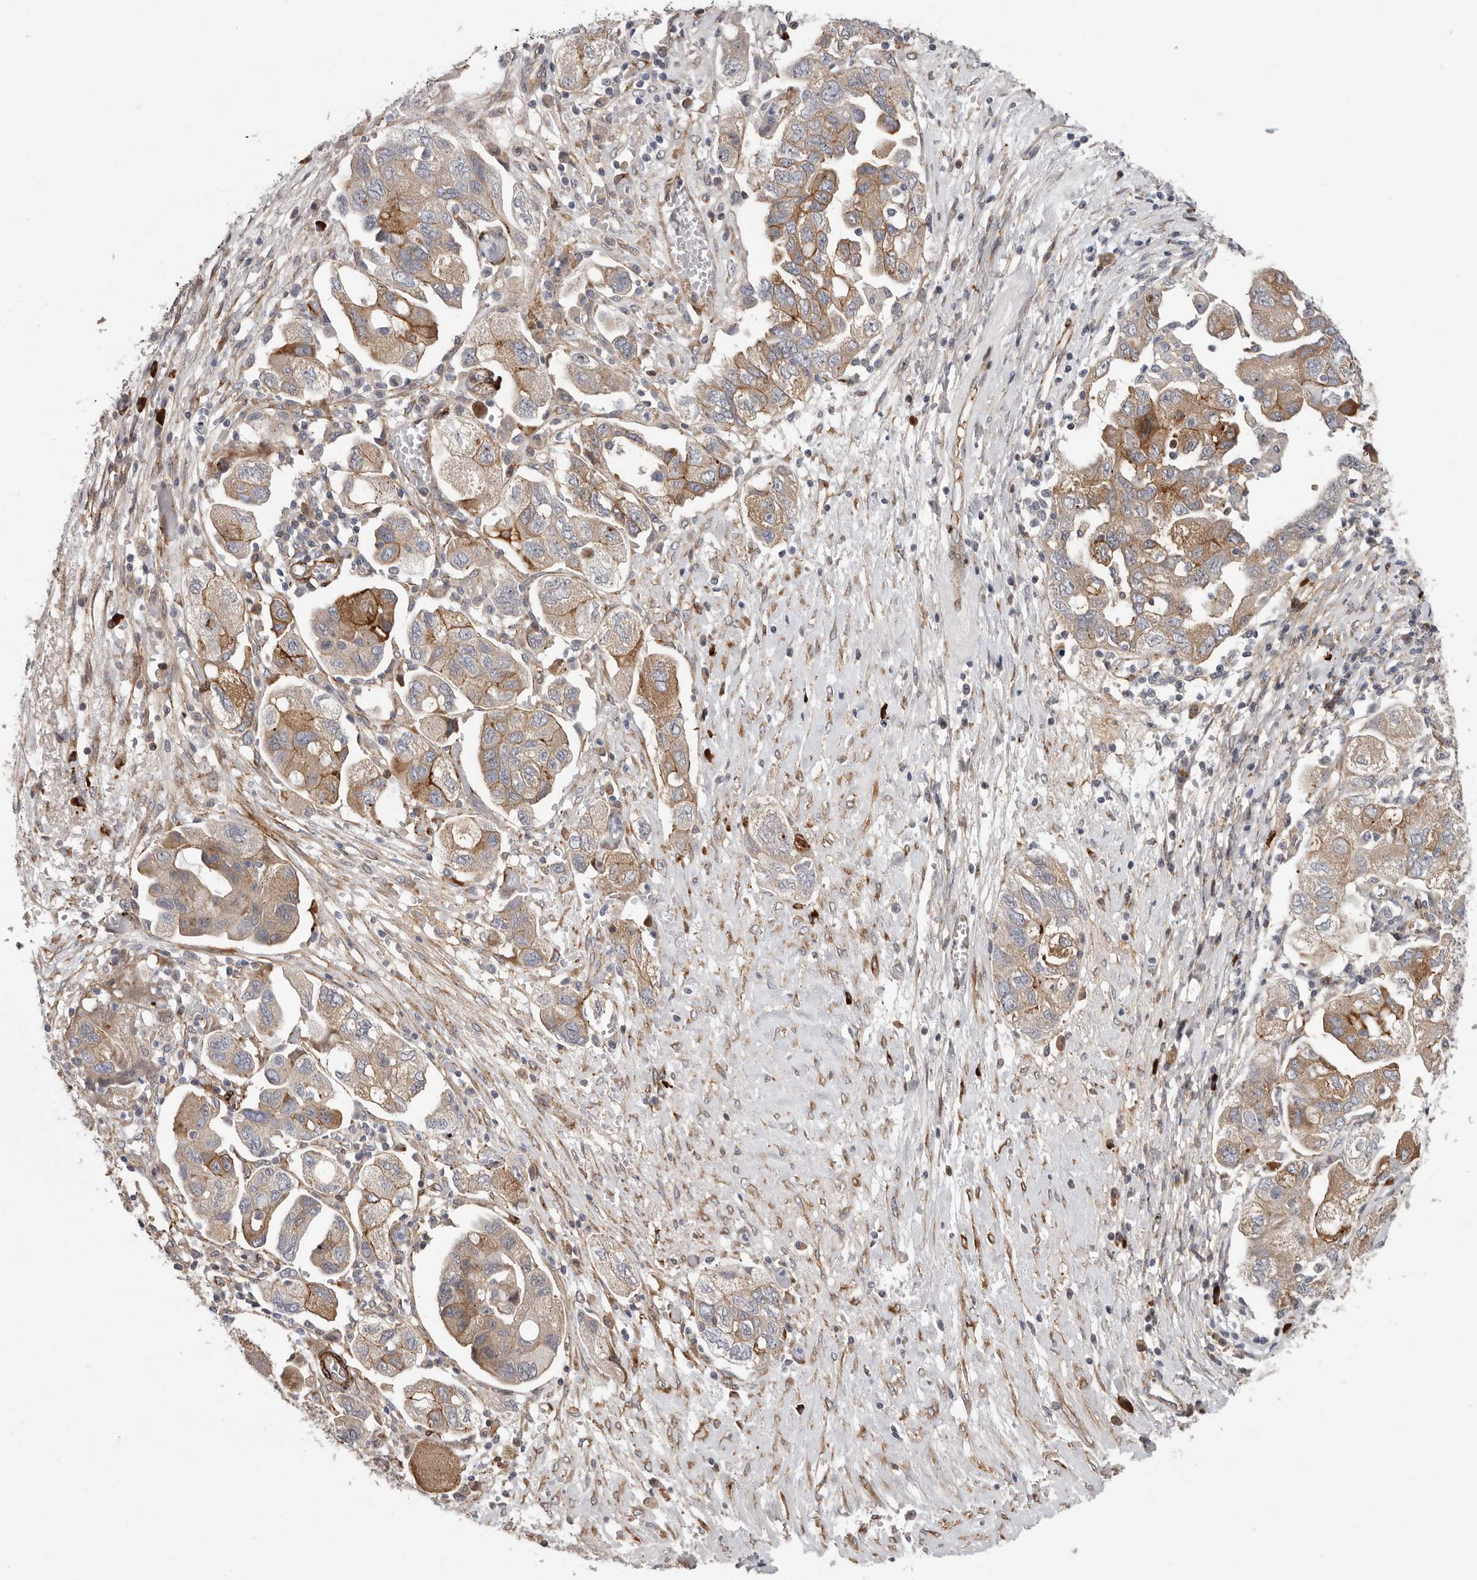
{"staining": {"intensity": "moderate", "quantity": ">75%", "location": "cytoplasmic/membranous"}, "tissue": "ovarian cancer", "cell_type": "Tumor cells", "image_type": "cancer", "snomed": [{"axis": "morphology", "description": "Carcinoma, NOS"}, {"axis": "morphology", "description": "Cystadenocarcinoma, serous, NOS"}, {"axis": "topography", "description": "Ovary"}], "caption": "There is medium levels of moderate cytoplasmic/membranous staining in tumor cells of carcinoma (ovarian), as demonstrated by immunohistochemical staining (brown color).", "gene": "ATXN3L", "patient": {"sex": "female", "age": 69}}